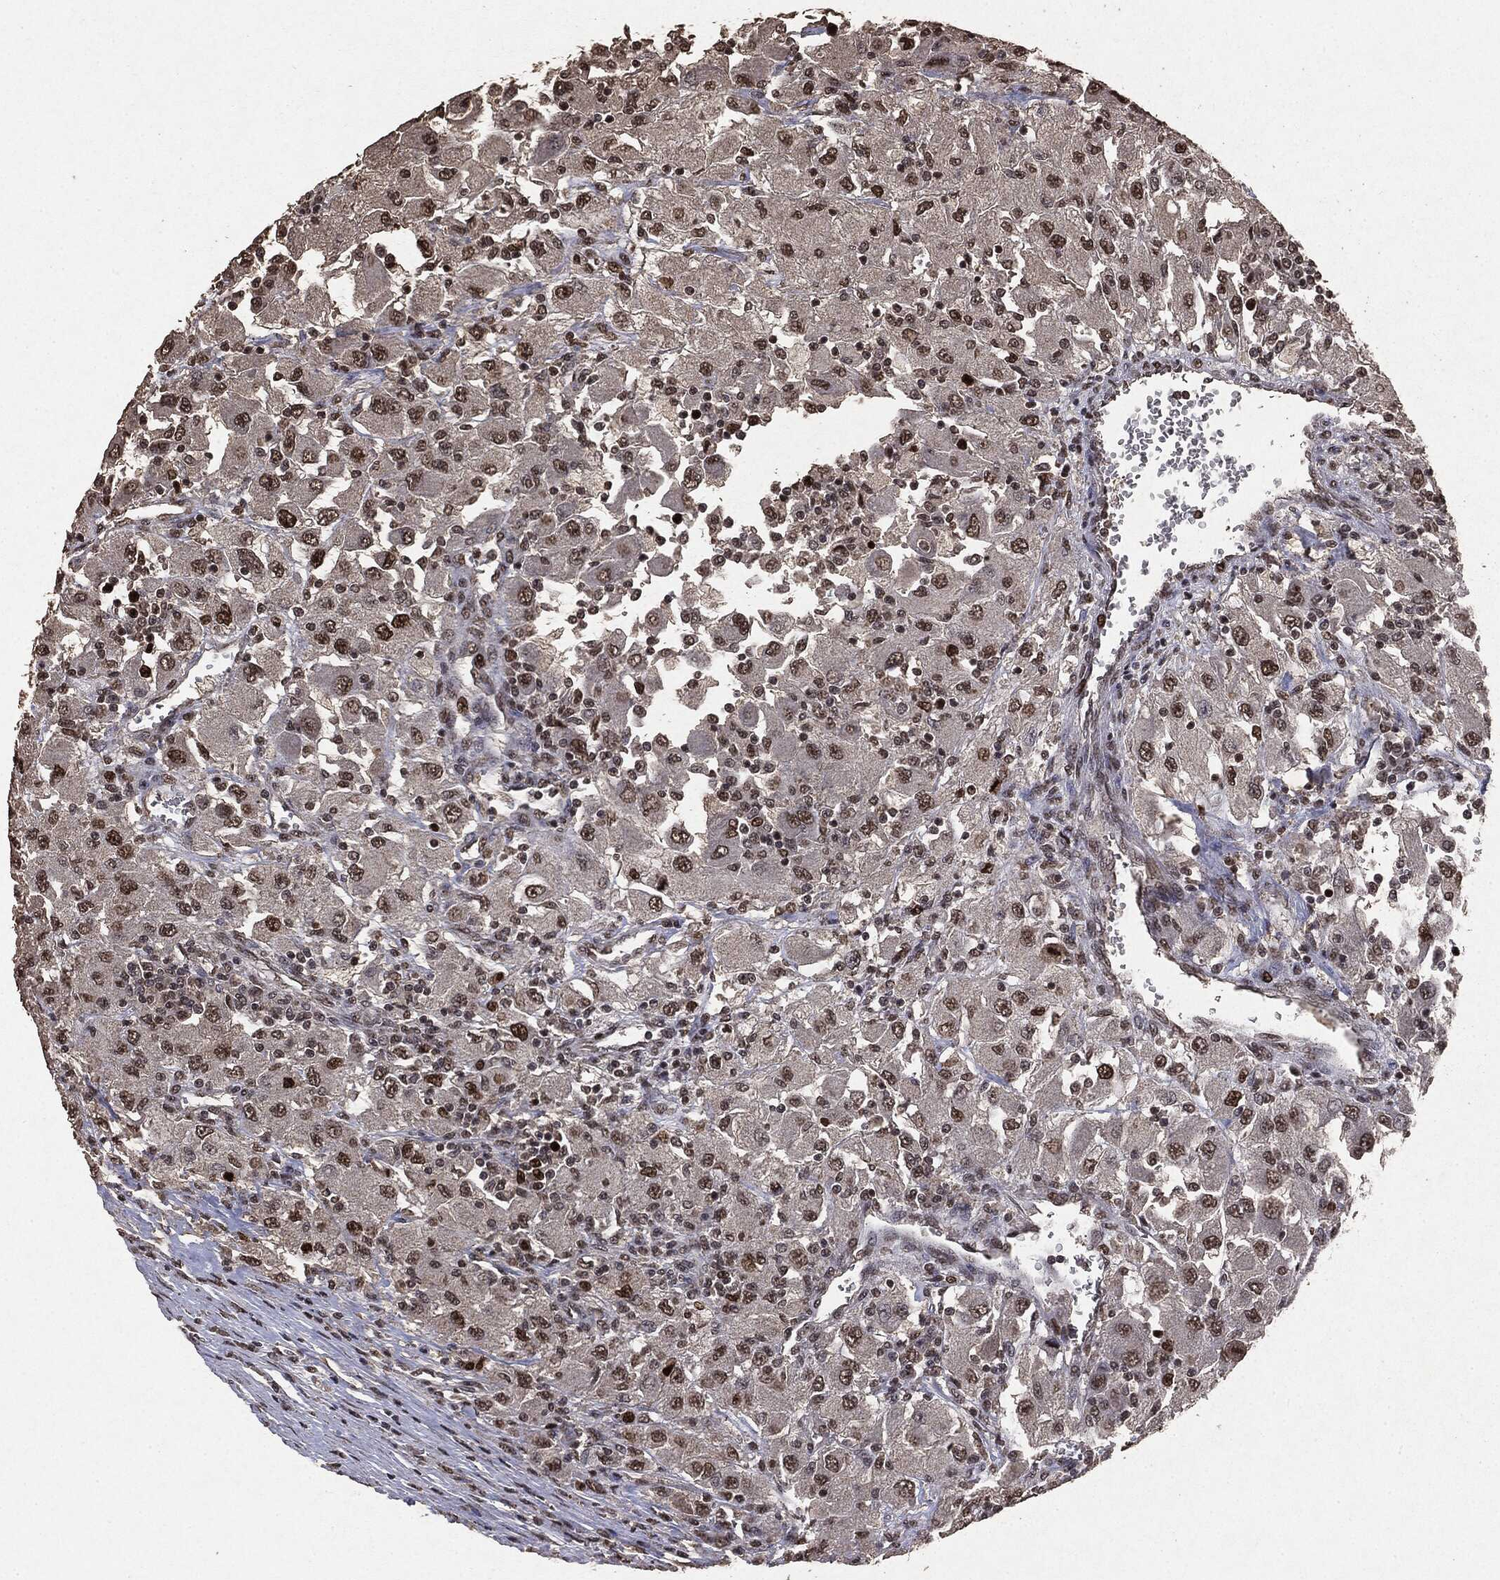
{"staining": {"intensity": "strong", "quantity": "25%-75%", "location": "nuclear"}, "tissue": "renal cancer", "cell_type": "Tumor cells", "image_type": "cancer", "snomed": [{"axis": "morphology", "description": "Adenocarcinoma, NOS"}, {"axis": "topography", "description": "Kidney"}], "caption": "Immunohistochemical staining of human renal cancer shows high levels of strong nuclear protein positivity in about 25%-75% of tumor cells.", "gene": "RAD18", "patient": {"sex": "female", "age": 67}}